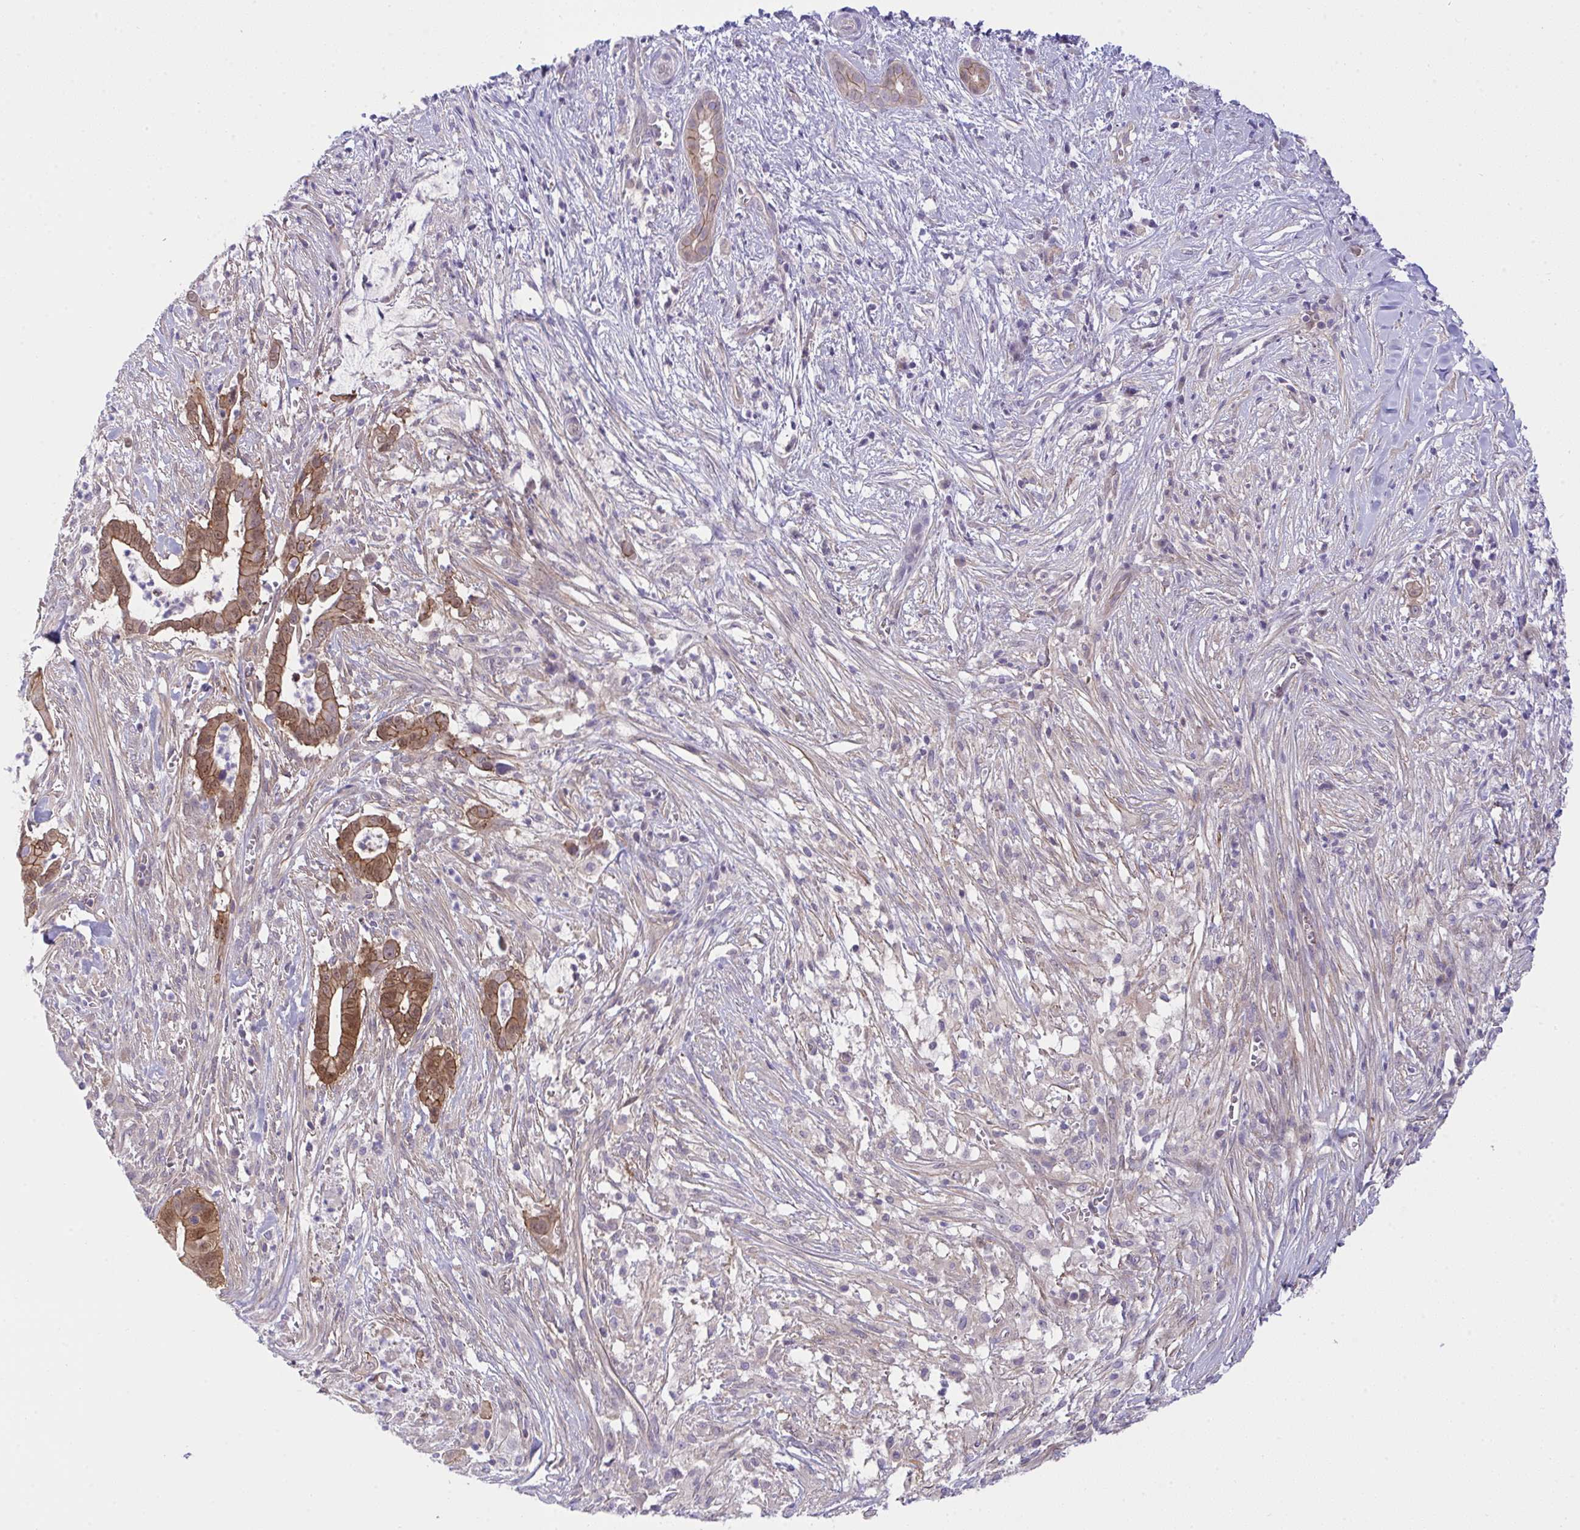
{"staining": {"intensity": "moderate", "quantity": ">75%", "location": "cytoplasmic/membranous"}, "tissue": "pancreatic cancer", "cell_type": "Tumor cells", "image_type": "cancer", "snomed": [{"axis": "morphology", "description": "Adenocarcinoma, NOS"}, {"axis": "topography", "description": "Pancreas"}], "caption": "Immunohistochemistry of human pancreatic cancer exhibits medium levels of moderate cytoplasmic/membranous staining in about >75% of tumor cells.", "gene": "HOXD12", "patient": {"sex": "male", "age": 61}}